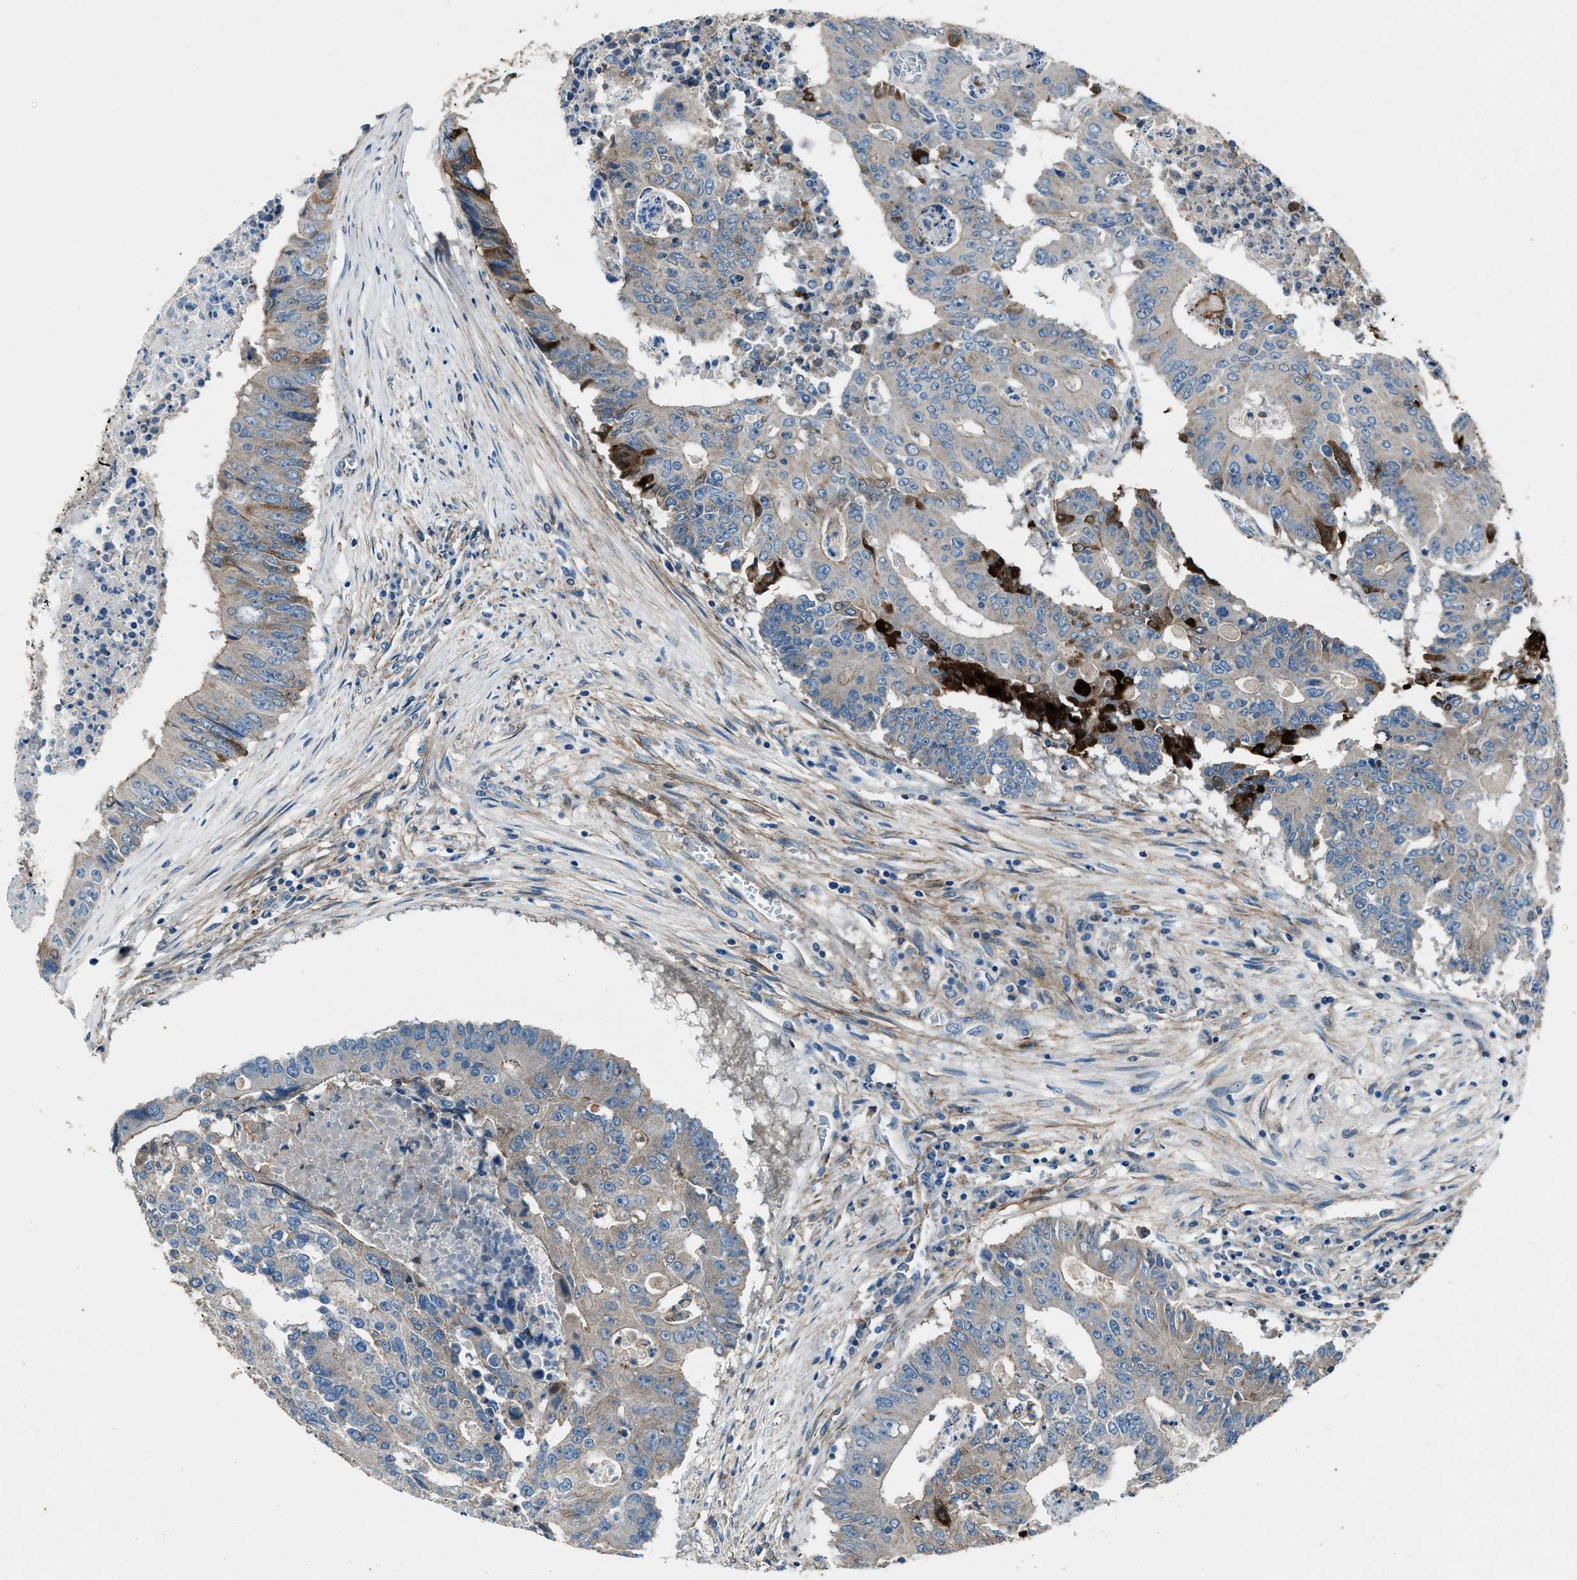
{"staining": {"intensity": "negative", "quantity": "none", "location": "none"}, "tissue": "colorectal cancer", "cell_type": "Tumor cells", "image_type": "cancer", "snomed": [{"axis": "morphology", "description": "Adenocarcinoma, NOS"}, {"axis": "topography", "description": "Colon"}], "caption": "DAB immunohistochemical staining of colorectal adenocarcinoma reveals no significant staining in tumor cells.", "gene": "SVIL", "patient": {"sex": "male", "age": 87}}